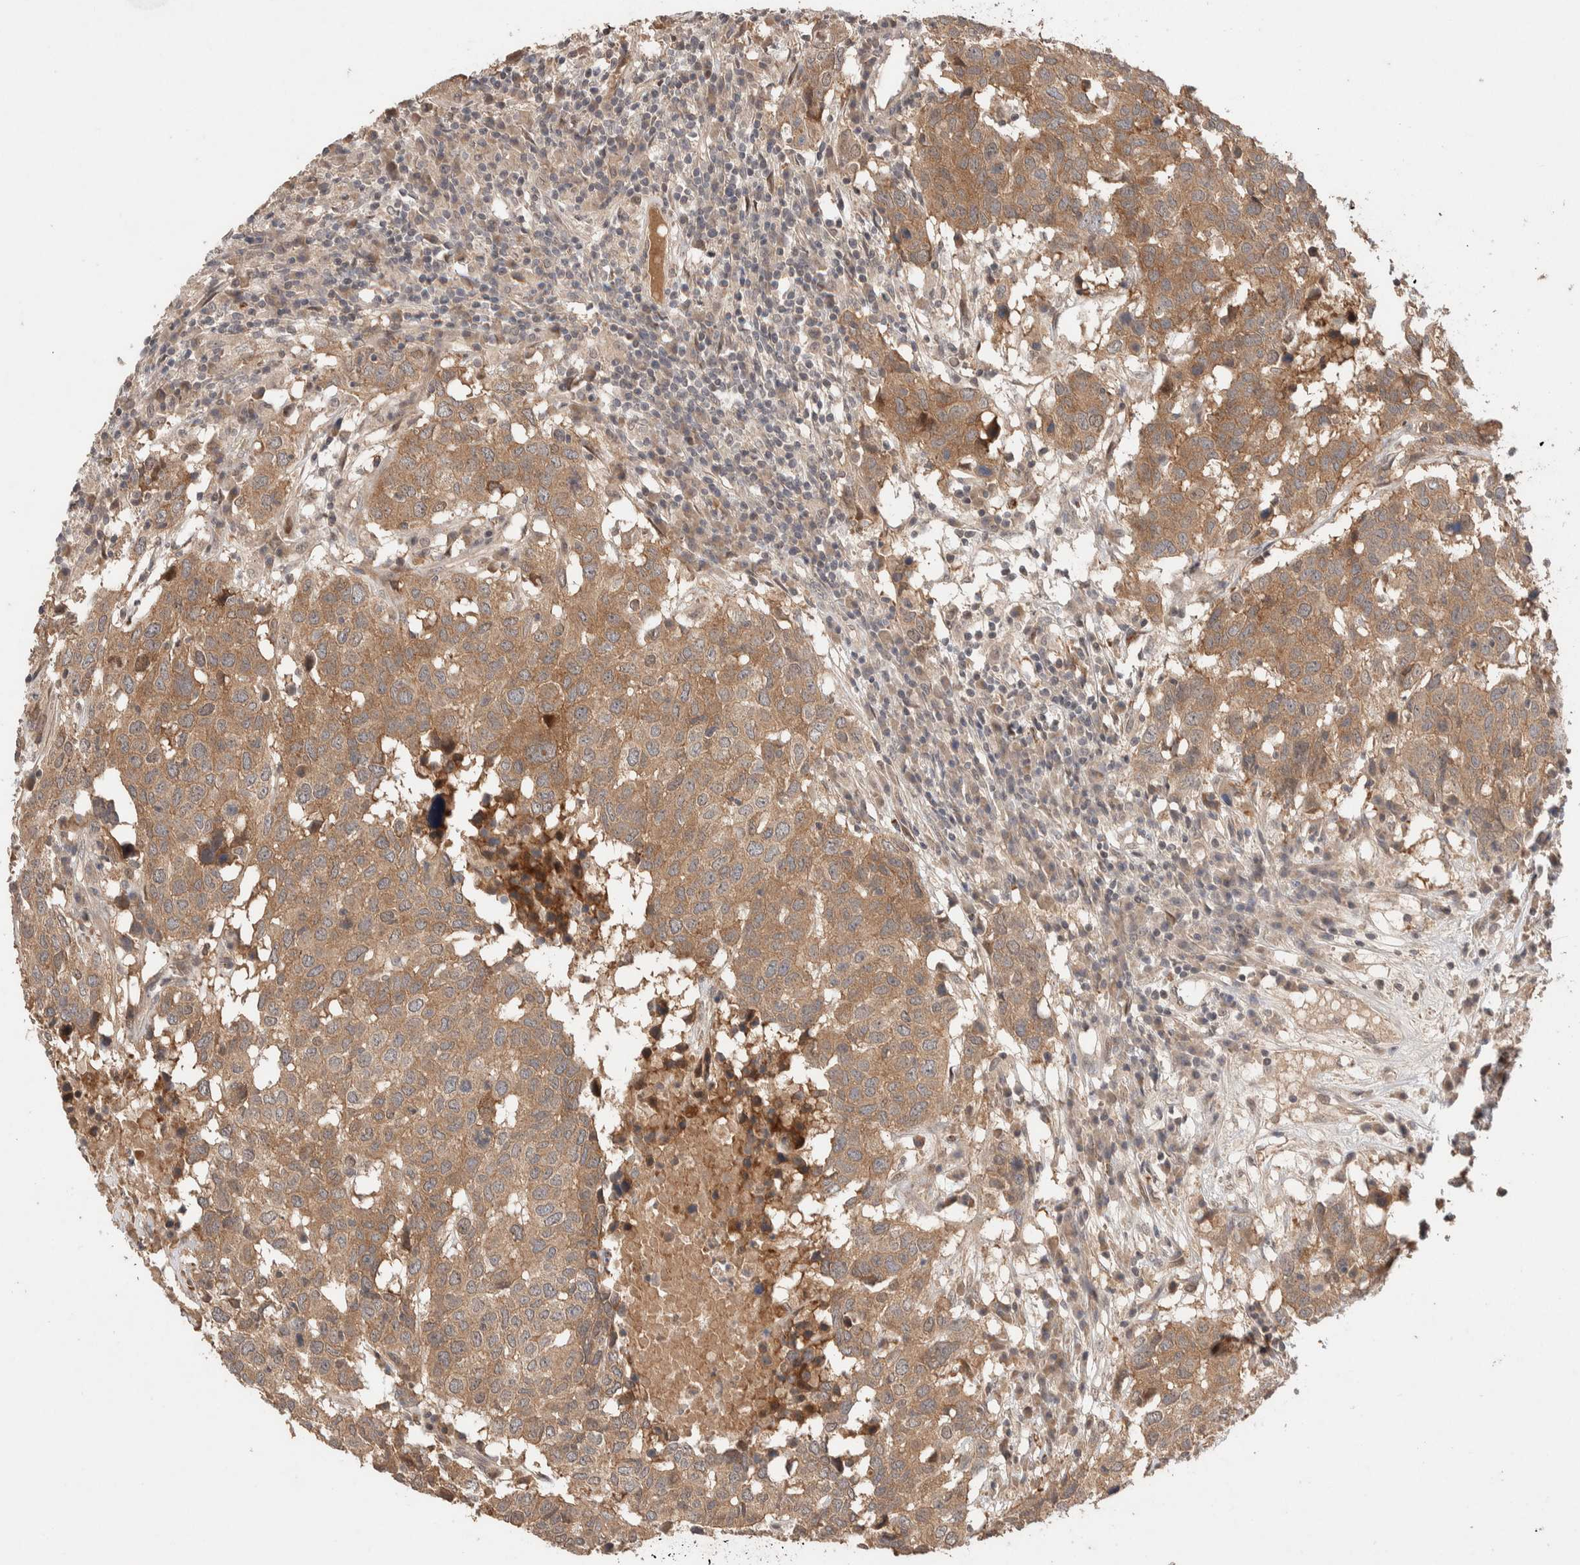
{"staining": {"intensity": "moderate", "quantity": ">75%", "location": "cytoplasmic/membranous"}, "tissue": "head and neck cancer", "cell_type": "Tumor cells", "image_type": "cancer", "snomed": [{"axis": "morphology", "description": "Squamous cell carcinoma, NOS"}, {"axis": "topography", "description": "Head-Neck"}], "caption": "Immunohistochemical staining of human head and neck squamous cell carcinoma demonstrates moderate cytoplasmic/membranous protein staining in about >75% of tumor cells.", "gene": "CASK", "patient": {"sex": "male", "age": 66}}